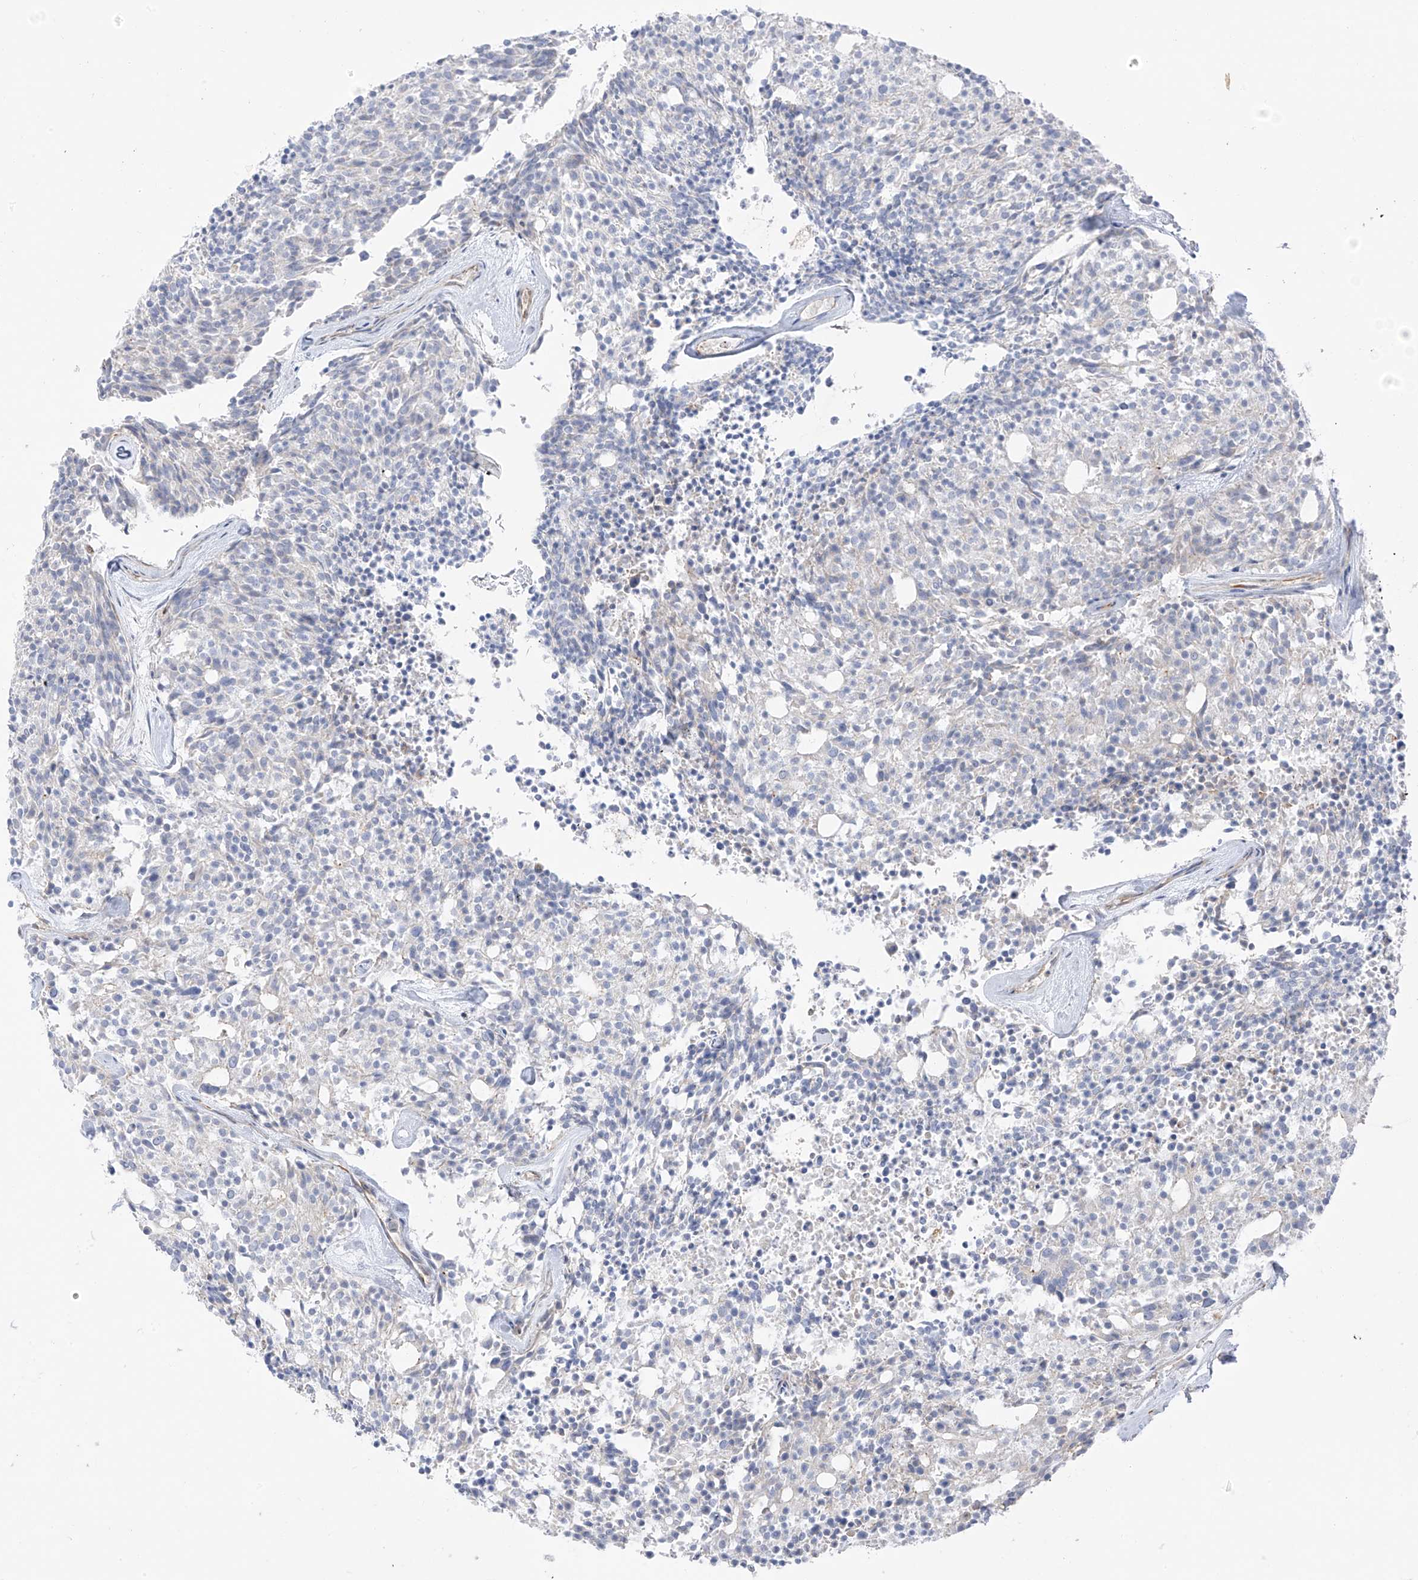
{"staining": {"intensity": "negative", "quantity": "none", "location": "none"}, "tissue": "carcinoid", "cell_type": "Tumor cells", "image_type": "cancer", "snomed": [{"axis": "morphology", "description": "Carcinoid, malignant, NOS"}, {"axis": "topography", "description": "Pancreas"}], "caption": "This is an IHC photomicrograph of carcinoid (malignant). There is no expression in tumor cells.", "gene": "TAL2", "patient": {"sex": "female", "age": 54}}